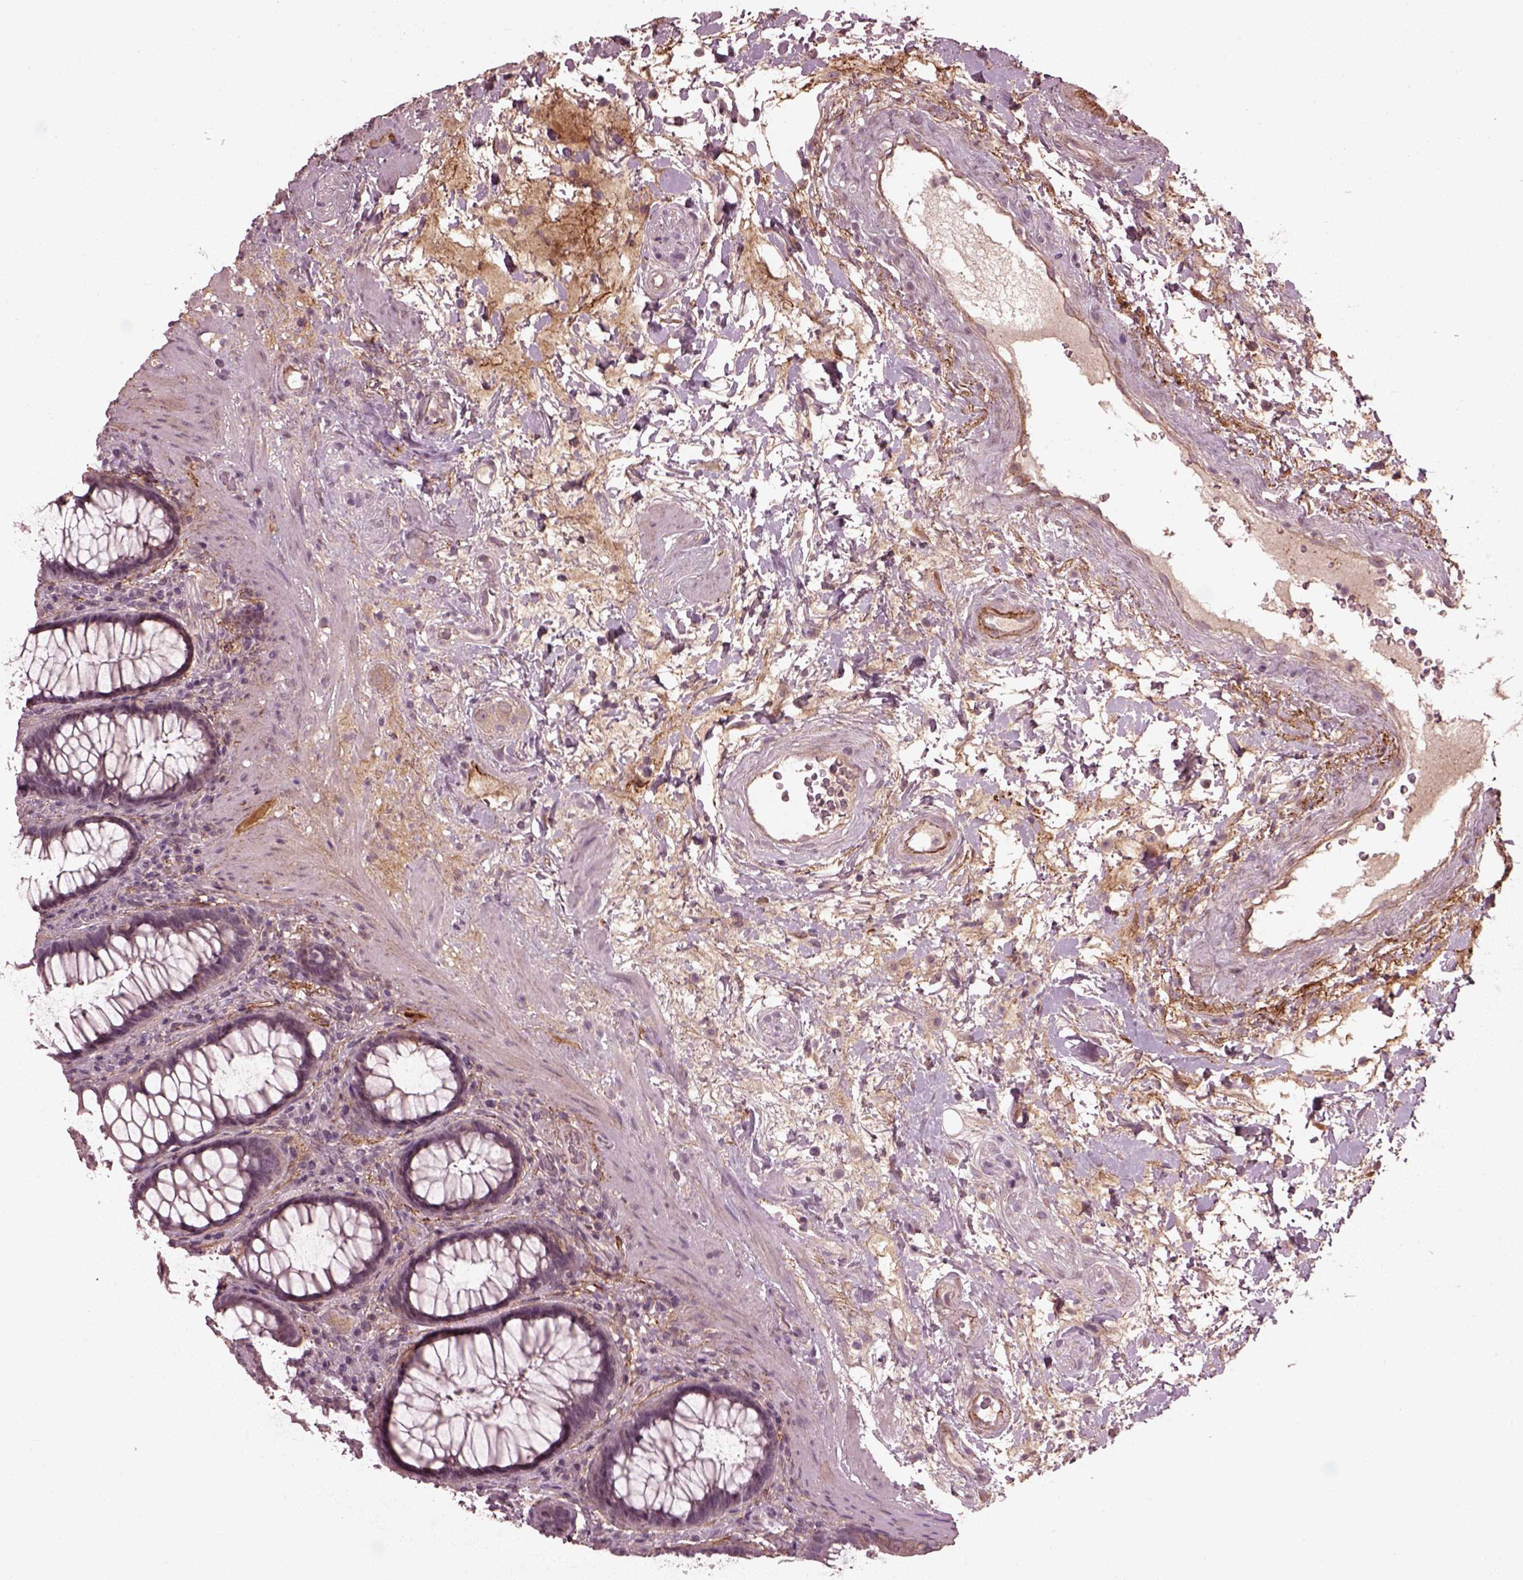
{"staining": {"intensity": "negative", "quantity": "none", "location": "none"}, "tissue": "rectum", "cell_type": "Glandular cells", "image_type": "normal", "snomed": [{"axis": "morphology", "description": "Normal tissue, NOS"}, {"axis": "topography", "description": "Rectum"}], "caption": "This image is of normal rectum stained with immunohistochemistry to label a protein in brown with the nuclei are counter-stained blue. There is no expression in glandular cells. (Brightfield microscopy of DAB IHC at high magnification).", "gene": "EFEMP1", "patient": {"sex": "male", "age": 72}}